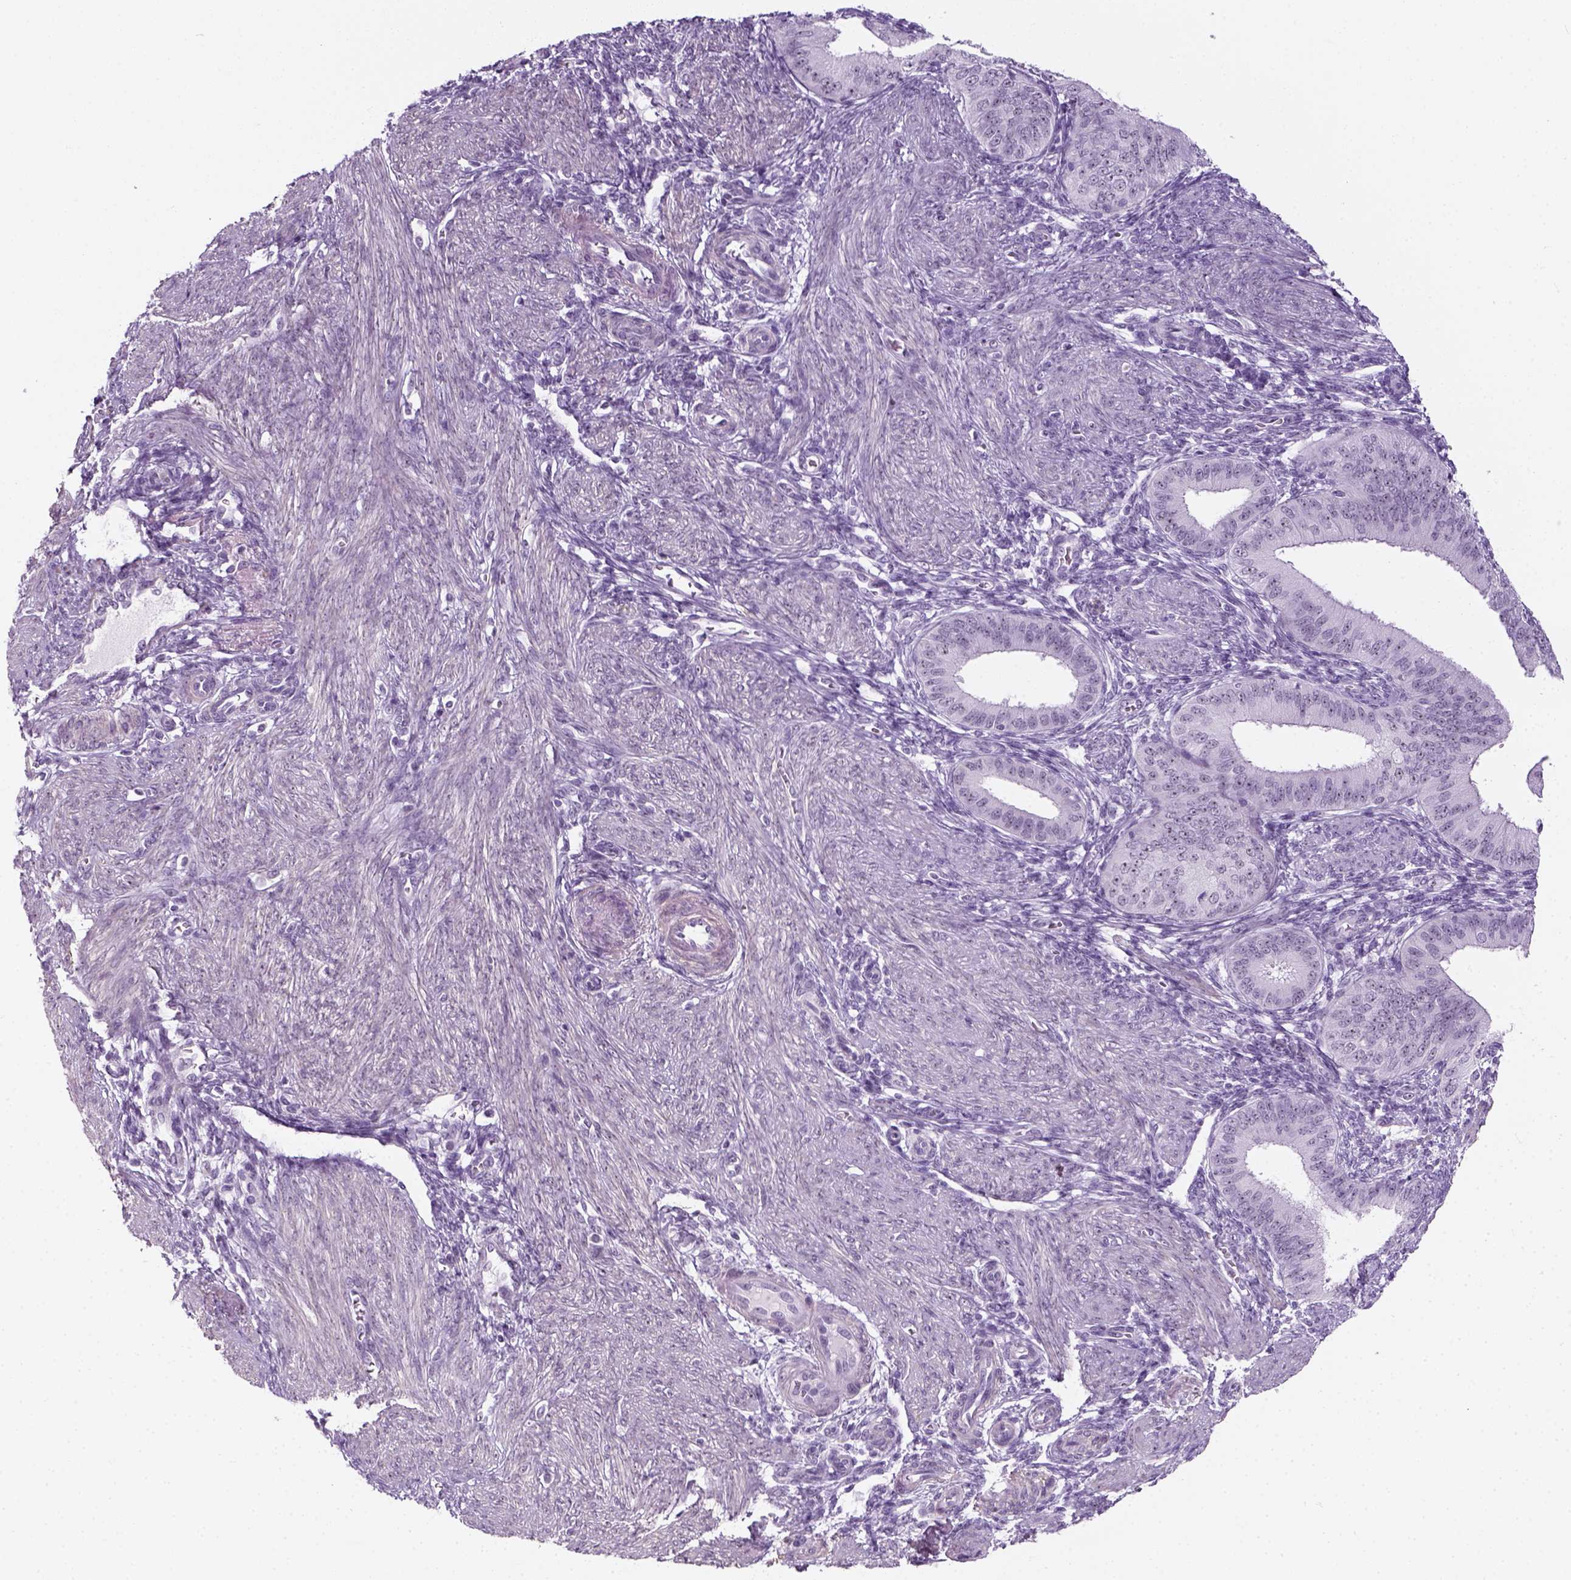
{"staining": {"intensity": "negative", "quantity": "none", "location": "none"}, "tissue": "endometrium", "cell_type": "Cells in endometrial stroma", "image_type": "normal", "snomed": [{"axis": "morphology", "description": "Normal tissue, NOS"}, {"axis": "topography", "description": "Endometrium"}], "caption": "A photomicrograph of human endometrium is negative for staining in cells in endometrial stroma. (Brightfield microscopy of DAB (3,3'-diaminobenzidine) immunohistochemistry at high magnification).", "gene": "ZNF865", "patient": {"sex": "female", "age": 39}}